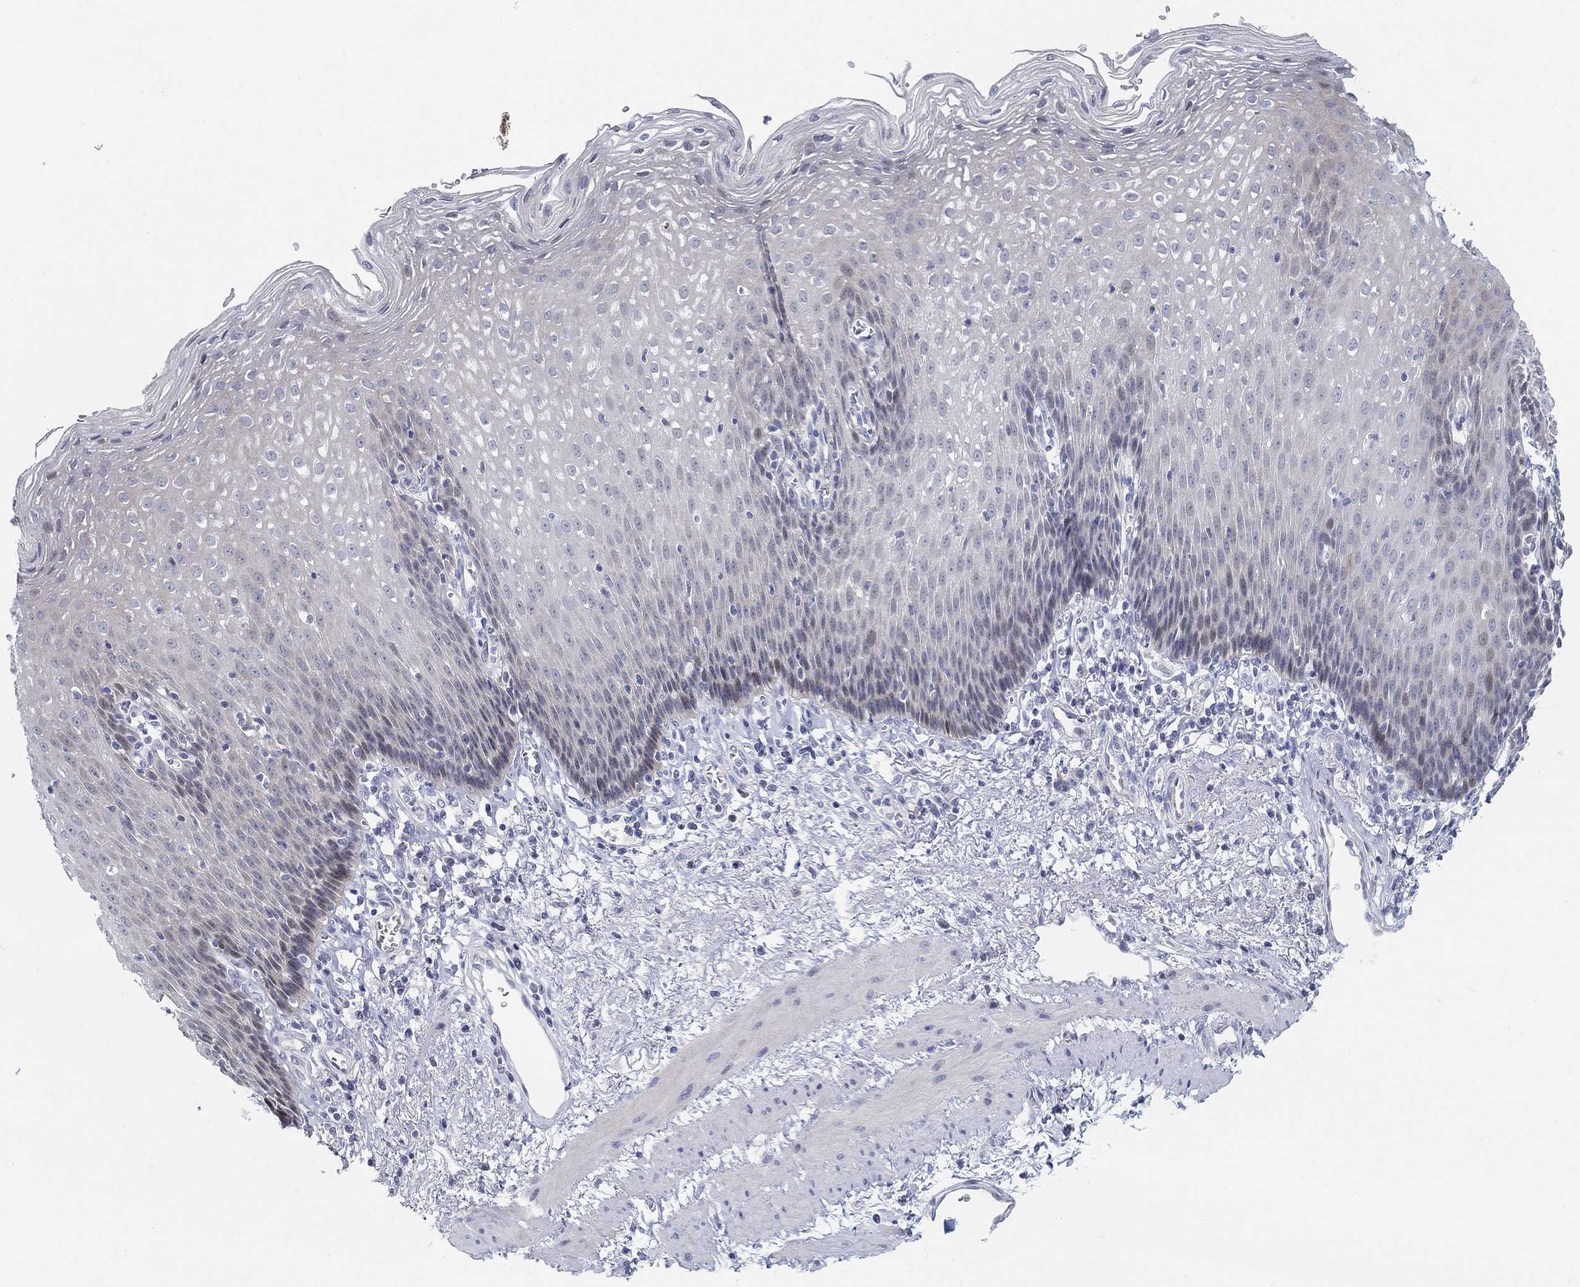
{"staining": {"intensity": "moderate", "quantity": "<25%", "location": "cytoplasmic/membranous"}, "tissue": "esophagus", "cell_type": "Squamous epithelial cells", "image_type": "normal", "snomed": [{"axis": "morphology", "description": "Normal tissue, NOS"}, {"axis": "topography", "description": "Esophagus"}], "caption": "DAB (3,3'-diaminobenzidine) immunohistochemical staining of benign esophagus displays moderate cytoplasmic/membranous protein expression in approximately <25% of squamous epithelial cells. The staining was performed using DAB (3,3'-diaminobenzidine) to visualize the protein expression in brown, while the nuclei were stained in blue with hematoxylin (Magnification: 20x).", "gene": "SNTG2", "patient": {"sex": "male", "age": 57}}